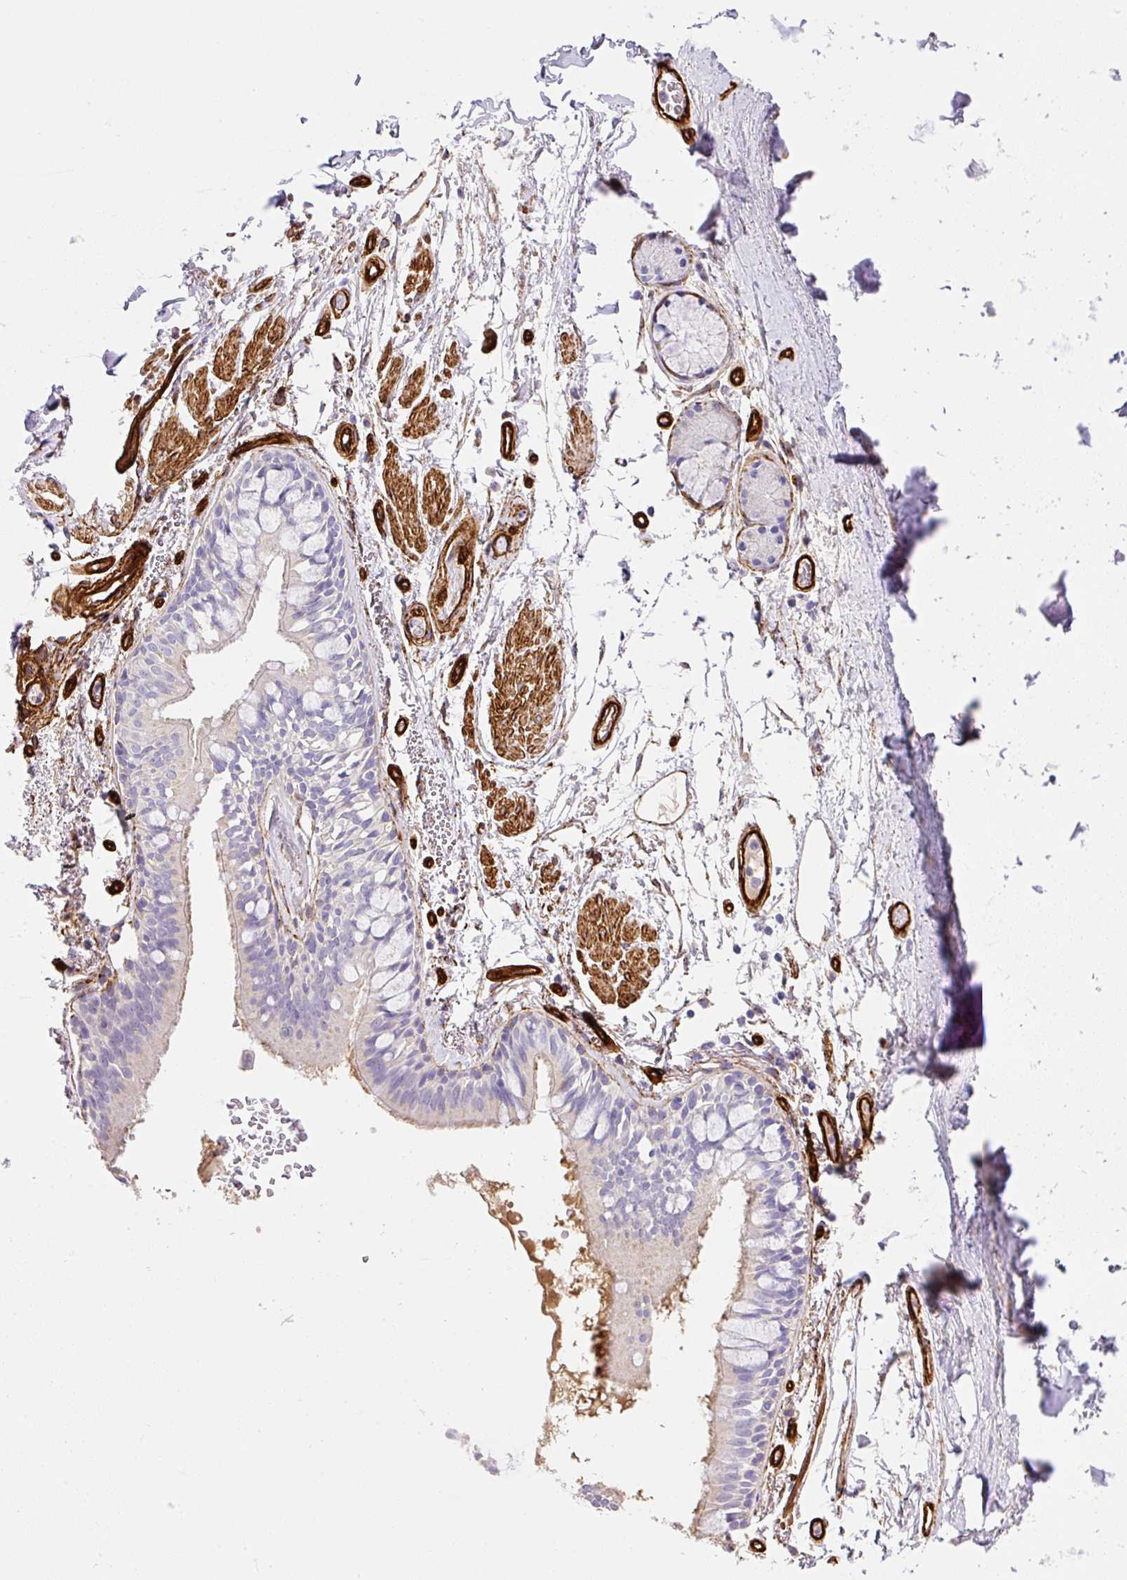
{"staining": {"intensity": "negative", "quantity": "none", "location": "none"}, "tissue": "bronchus", "cell_type": "Respiratory epithelial cells", "image_type": "normal", "snomed": [{"axis": "morphology", "description": "Normal tissue, NOS"}, {"axis": "topography", "description": "Bronchus"}], "caption": "A photomicrograph of human bronchus is negative for staining in respiratory epithelial cells. Nuclei are stained in blue.", "gene": "SLC25A17", "patient": {"sex": "male", "age": 70}}